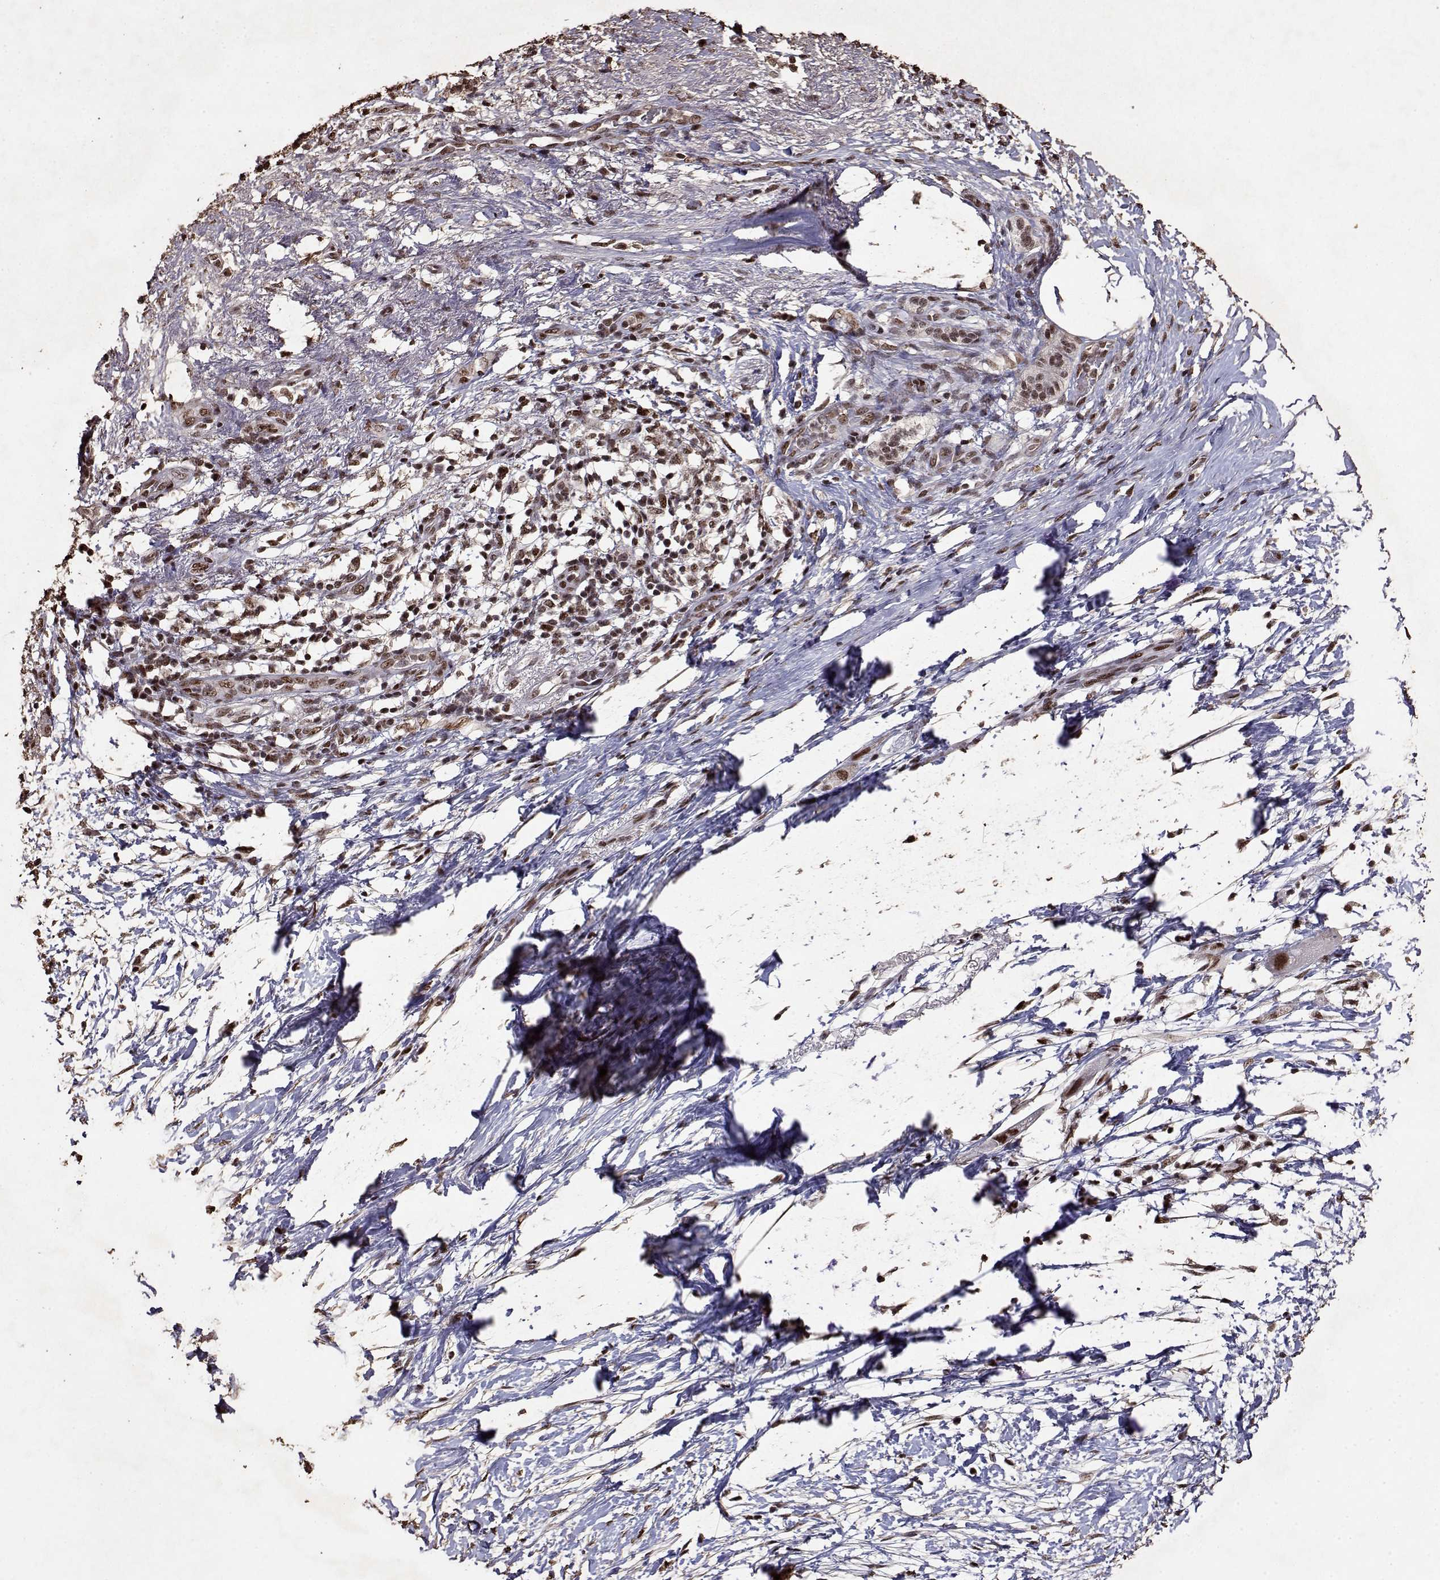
{"staining": {"intensity": "moderate", "quantity": ">75%", "location": "nuclear"}, "tissue": "pancreatic cancer", "cell_type": "Tumor cells", "image_type": "cancer", "snomed": [{"axis": "morphology", "description": "Adenocarcinoma, NOS"}, {"axis": "topography", "description": "Pancreas"}], "caption": "Protein expression by IHC demonstrates moderate nuclear staining in approximately >75% of tumor cells in pancreatic cancer (adenocarcinoma).", "gene": "TOE1", "patient": {"sex": "female", "age": 72}}